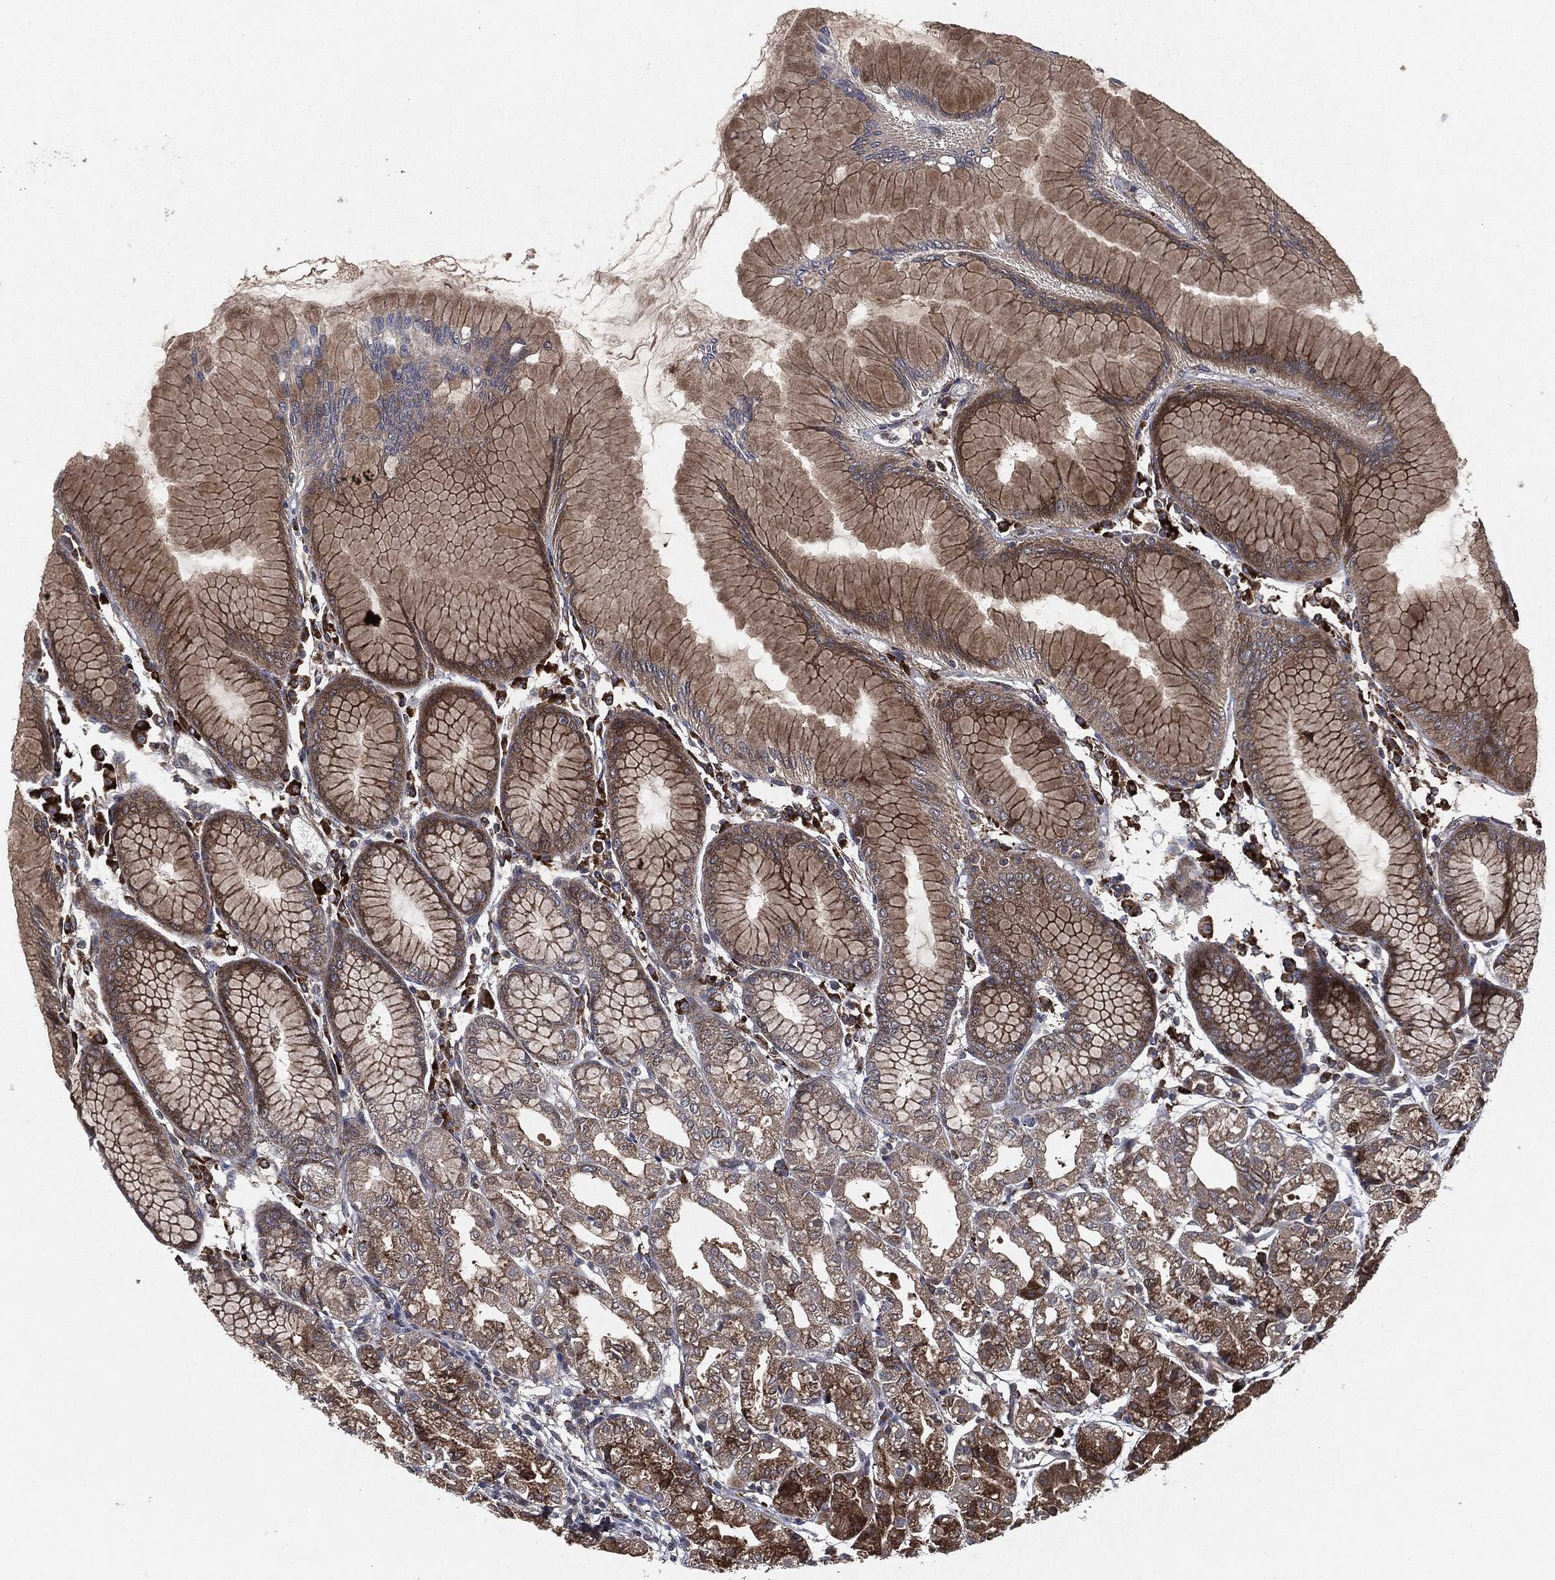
{"staining": {"intensity": "strong", "quantity": "25%-75%", "location": "cytoplasmic/membranous"}, "tissue": "stomach", "cell_type": "Glandular cells", "image_type": "normal", "snomed": [{"axis": "morphology", "description": "Normal tissue, NOS"}, {"axis": "topography", "description": "Stomach"}], "caption": "This is a micrograph of immunohistochemistry (IHC) staining of unremarkable stomach, which shows strong expression in the cytoplasmic/membranous of glandular cells.", "gene": "RAF1", "patient": {"sex": "female", "age": 57}}